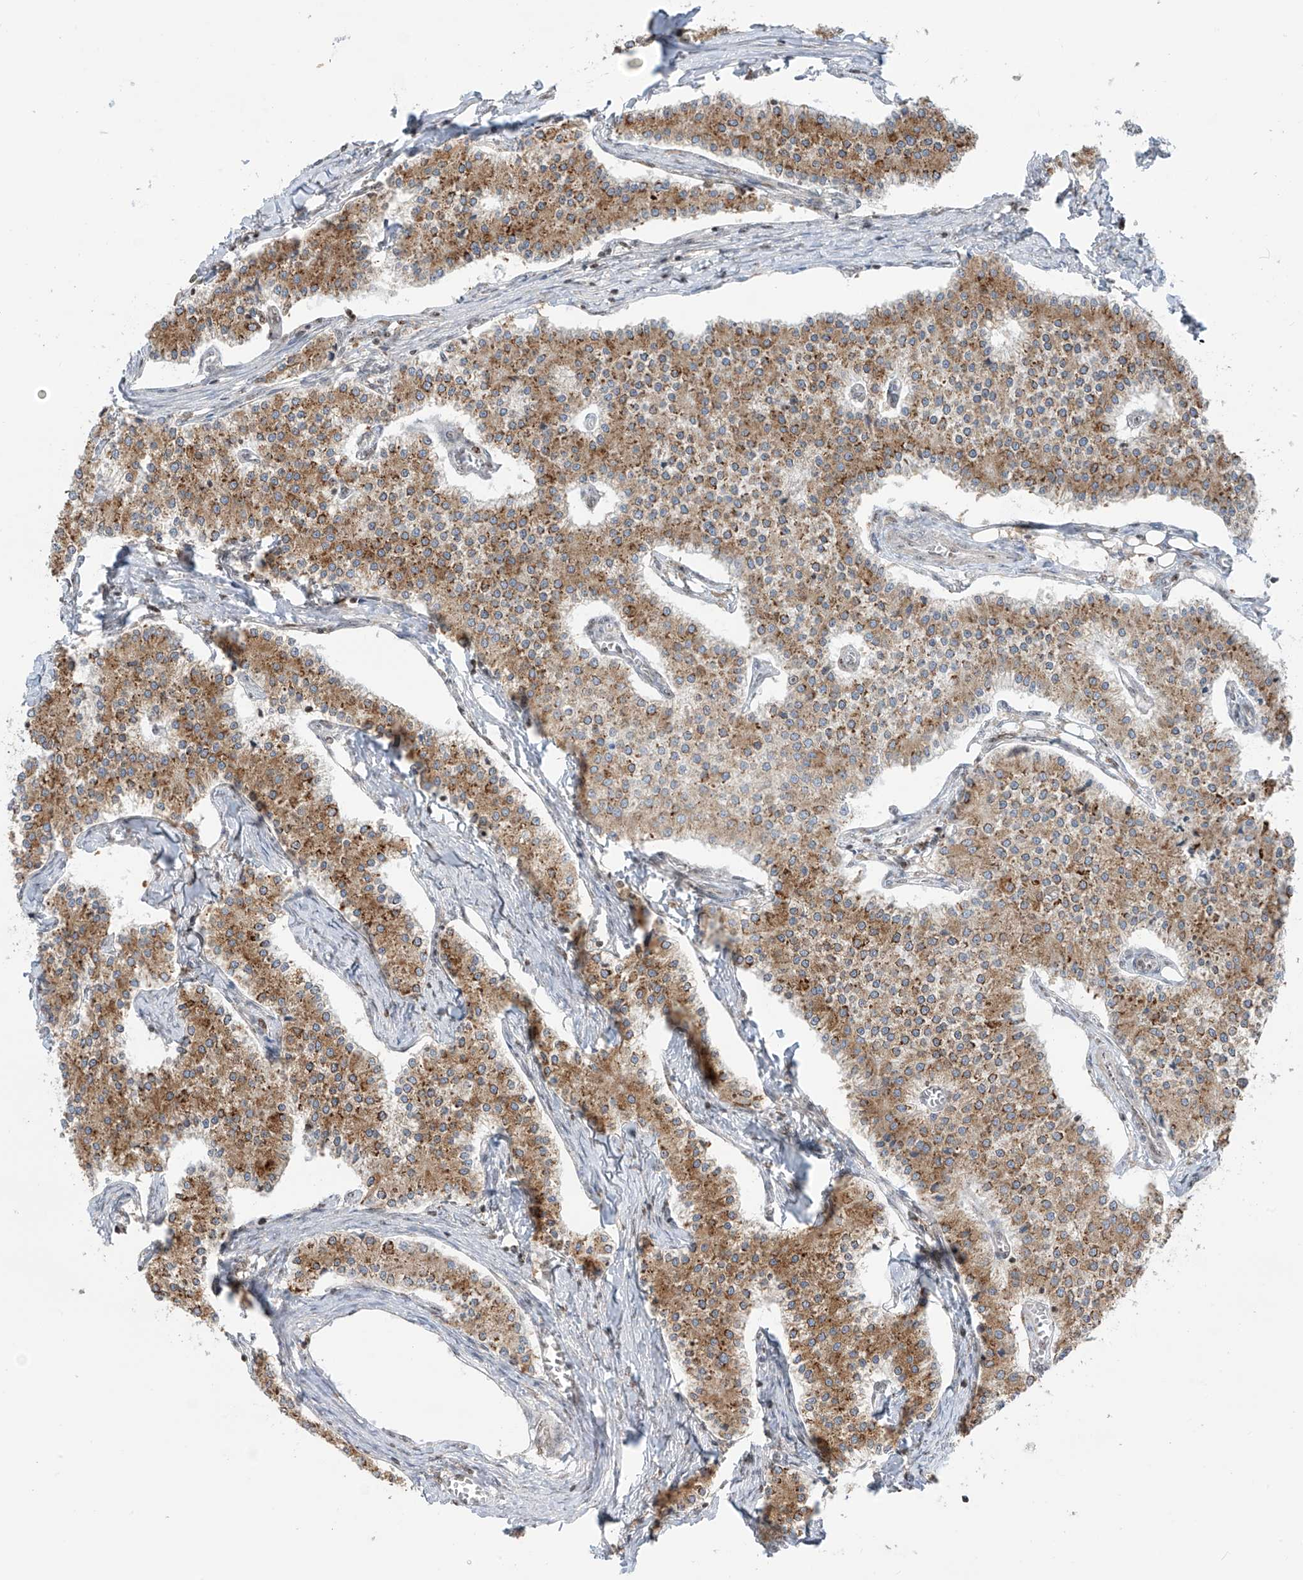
{"staining": {"intensity": "moderate", "quantity": ">75%", "location": "cytoplasmic/membranous"}, "tissue": "carcinoid", "cell_type": "Tumor cells", "image_type": "cancer", "snomed": [{"axis": "morphology", "description": "Carcinoid, malignant, NOS"}, {"axis": "topography", "description": "Colon"}], "caption": "Immunohistochemical staining of carcinoid exhibits medium levels of moderate cytoplasmic/membranous protein positivity in about >75% of tumor cells. (DAB IHC with brightfield microscopy, high magnification).", "gene": "ZBTB8A", "patient": {"sex": "female", "age": 52}}